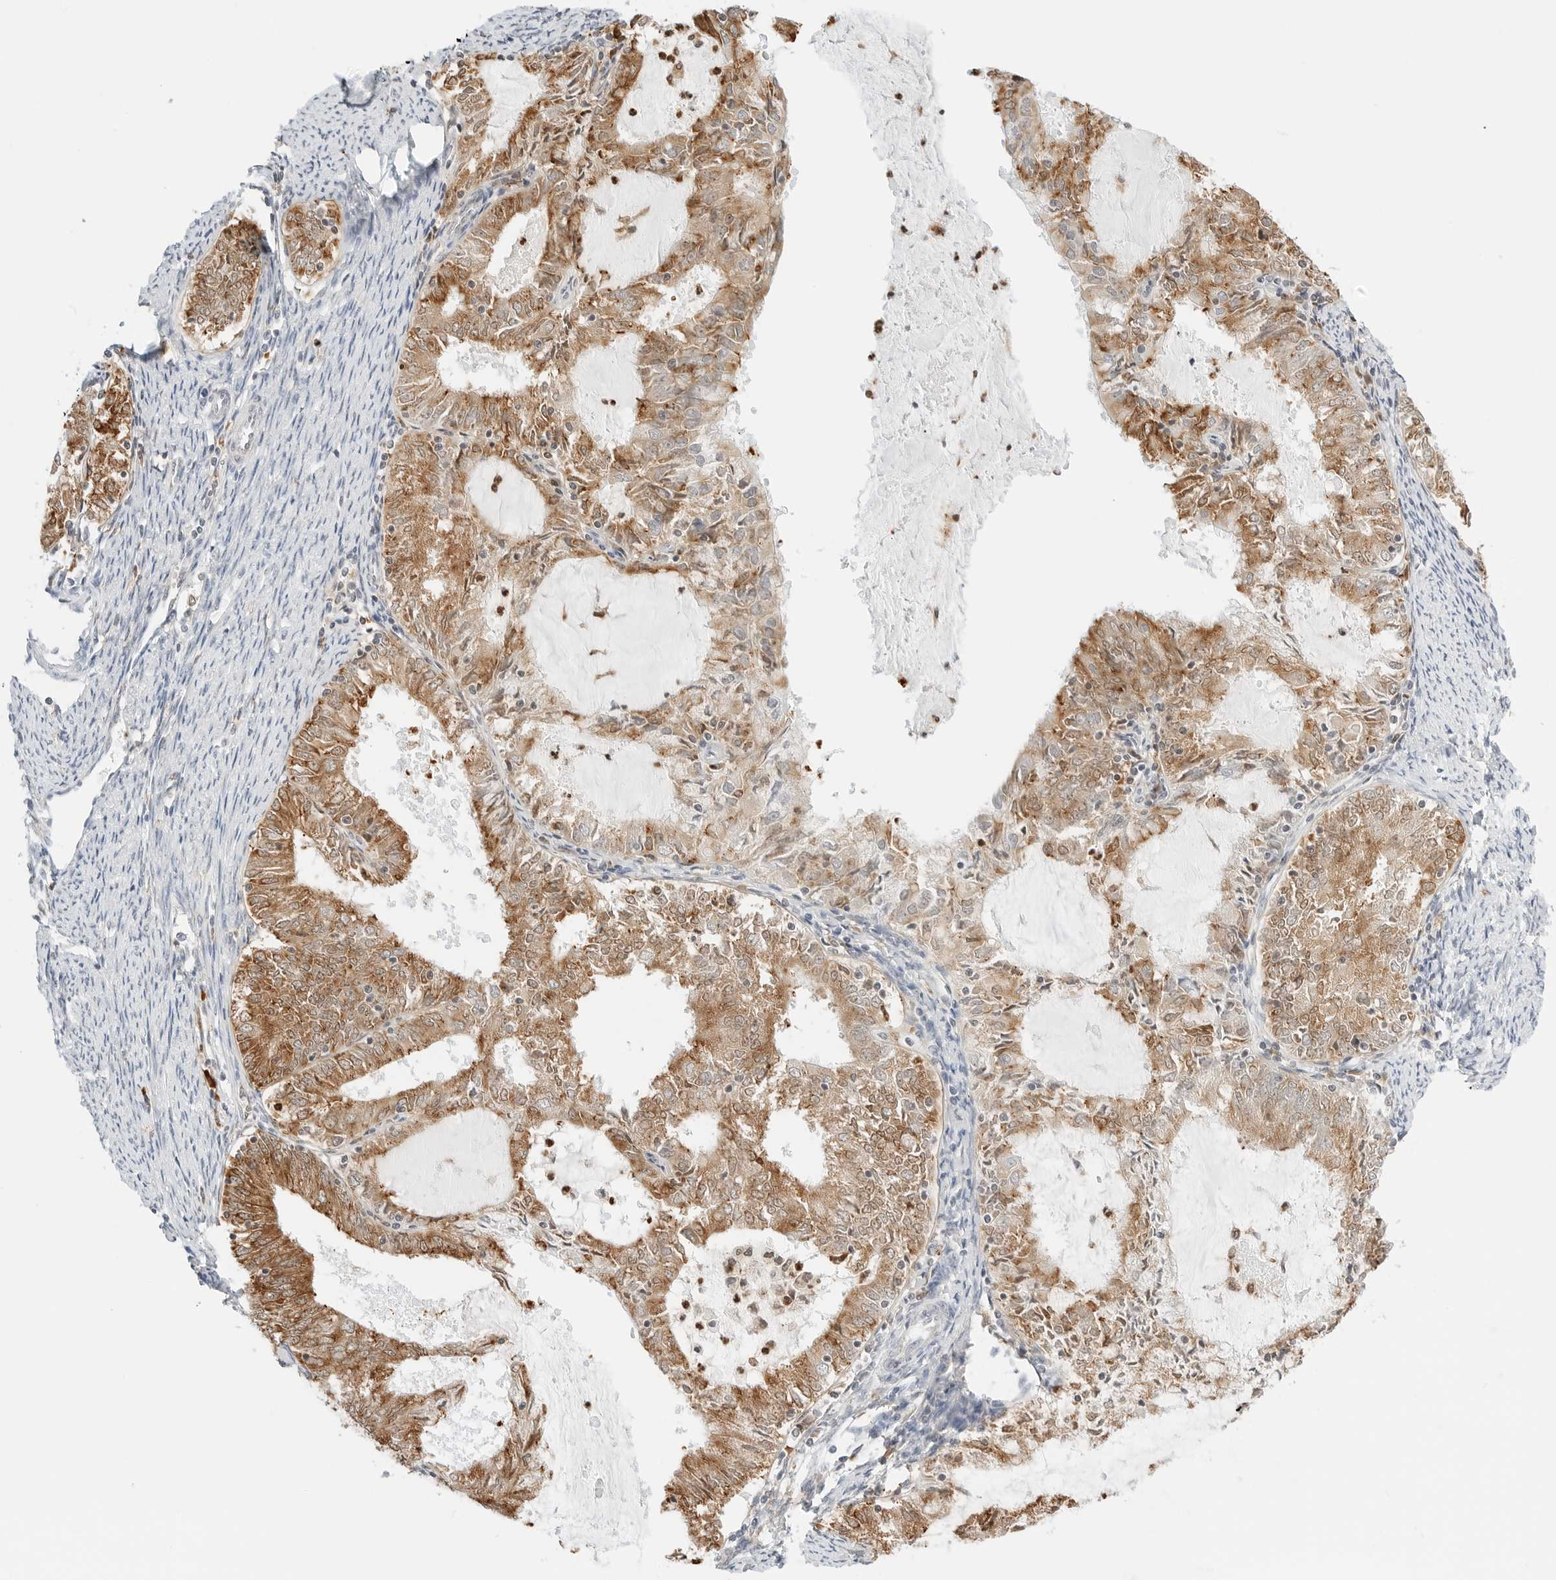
{"staining": {"intensity": "moderate", "quantity": ">75%", "location": "cytoplasmic/membranous"}, "tissue": "endometrial cancer", "cell_type": "Tumor cells", "image_type": "cancer", "snomed": [{"axis": "morphology", "description": "Adenocarcinoma, NOS"}, {"axis": "topography", "description": "Endometrium"}], "caption": "The immunohistochemical stain labels moderate cytoplasmic/membranous expression in tumor cells of endometrial cancer (adenocarcinoma) tissue.", "gene": "THEM4", "patient": {"sex": "female", "age": 57}}